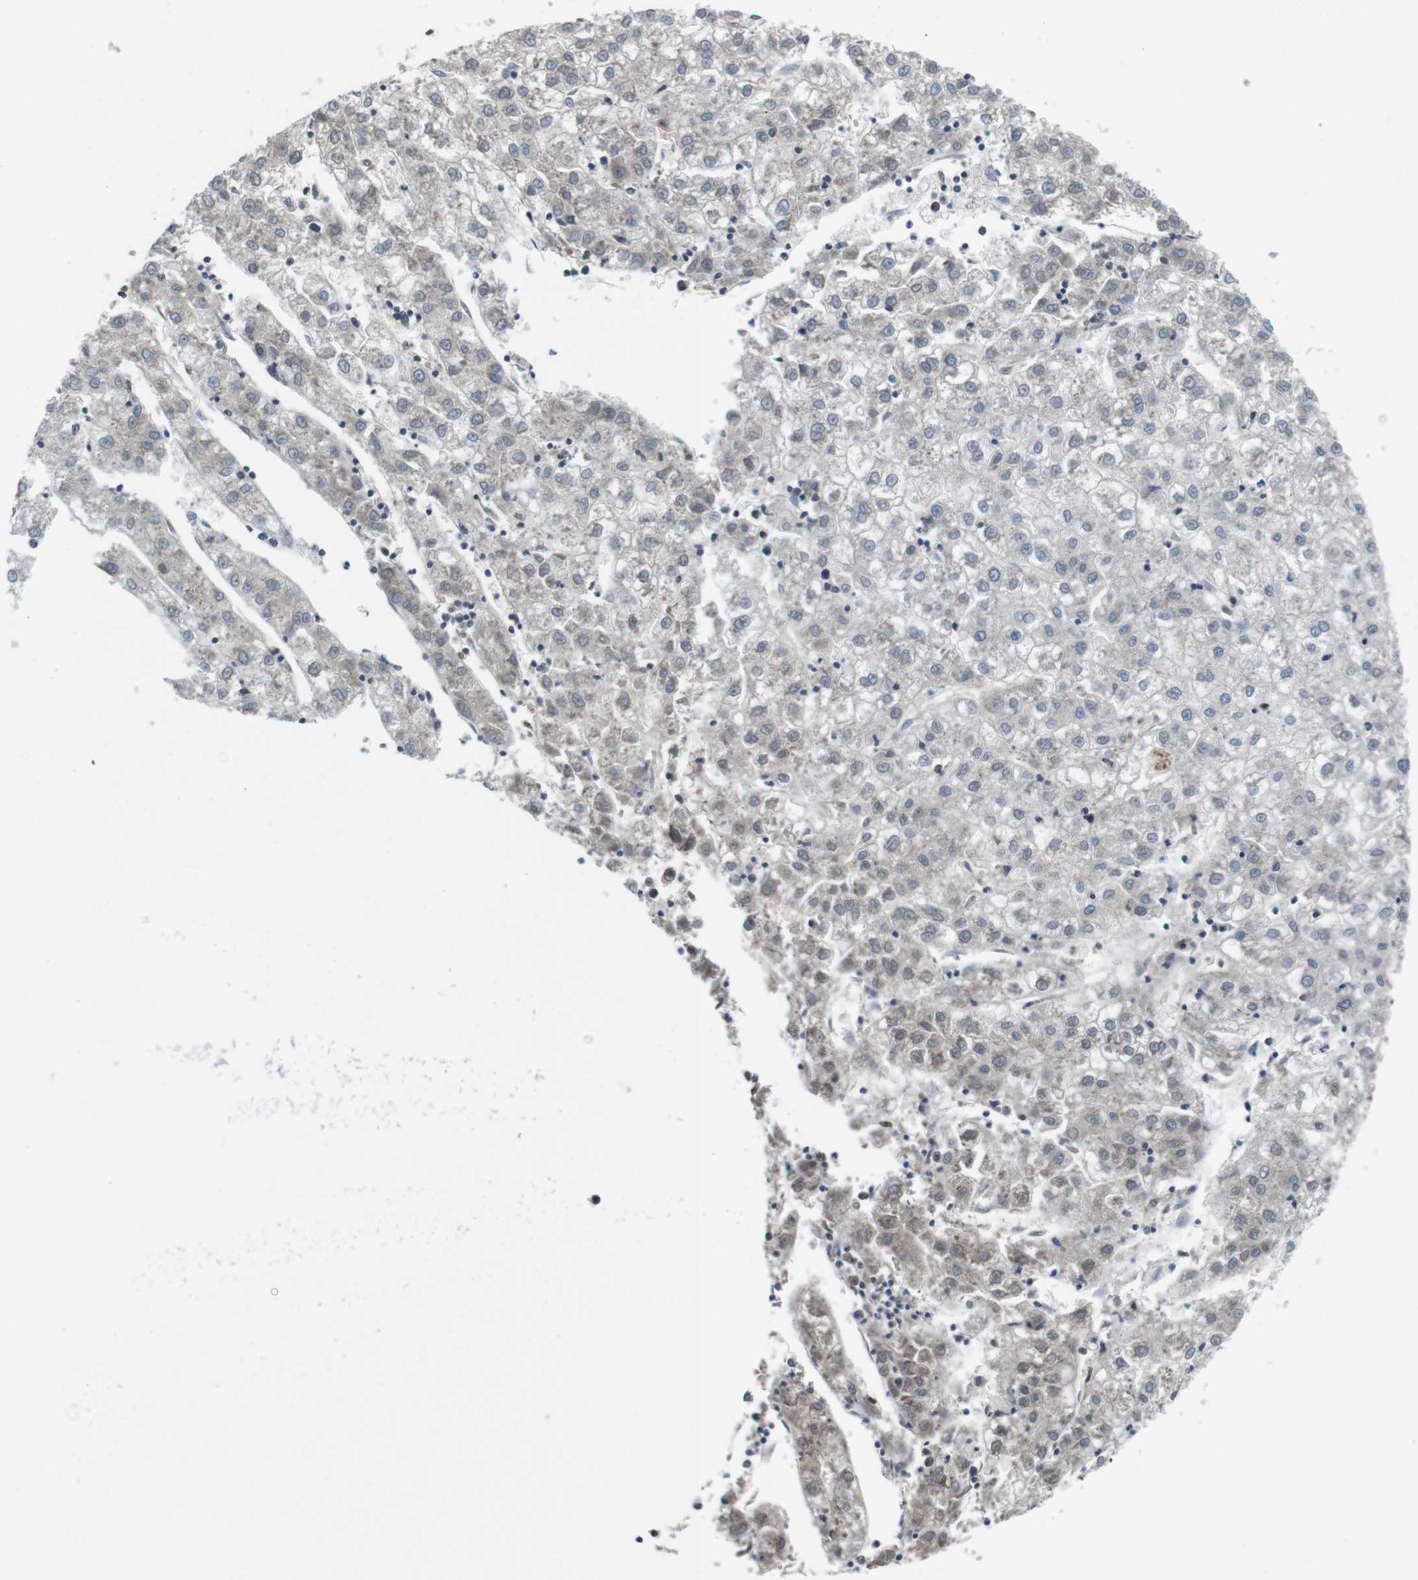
{"staining": {"intensity": "weak", "quantity": "<25%", "location": "cytoplasmic/membranous"}, "tissue": "liver cancer", "cell_type": "Tumor cells", "image_type": "cancer", "snomed": [{"axis": "morphology", "description": "Carcinoma, Hepatocellular, NOS"}, {"axis": "topography", "description": "Liver"}], "caption": "A photomicrograph of human liver cancer (hepatocellular carcinoma) is negative for staining in tumor cells.", "gene": "RAB6A", "patient": {"sex": "male", "age": 72}}